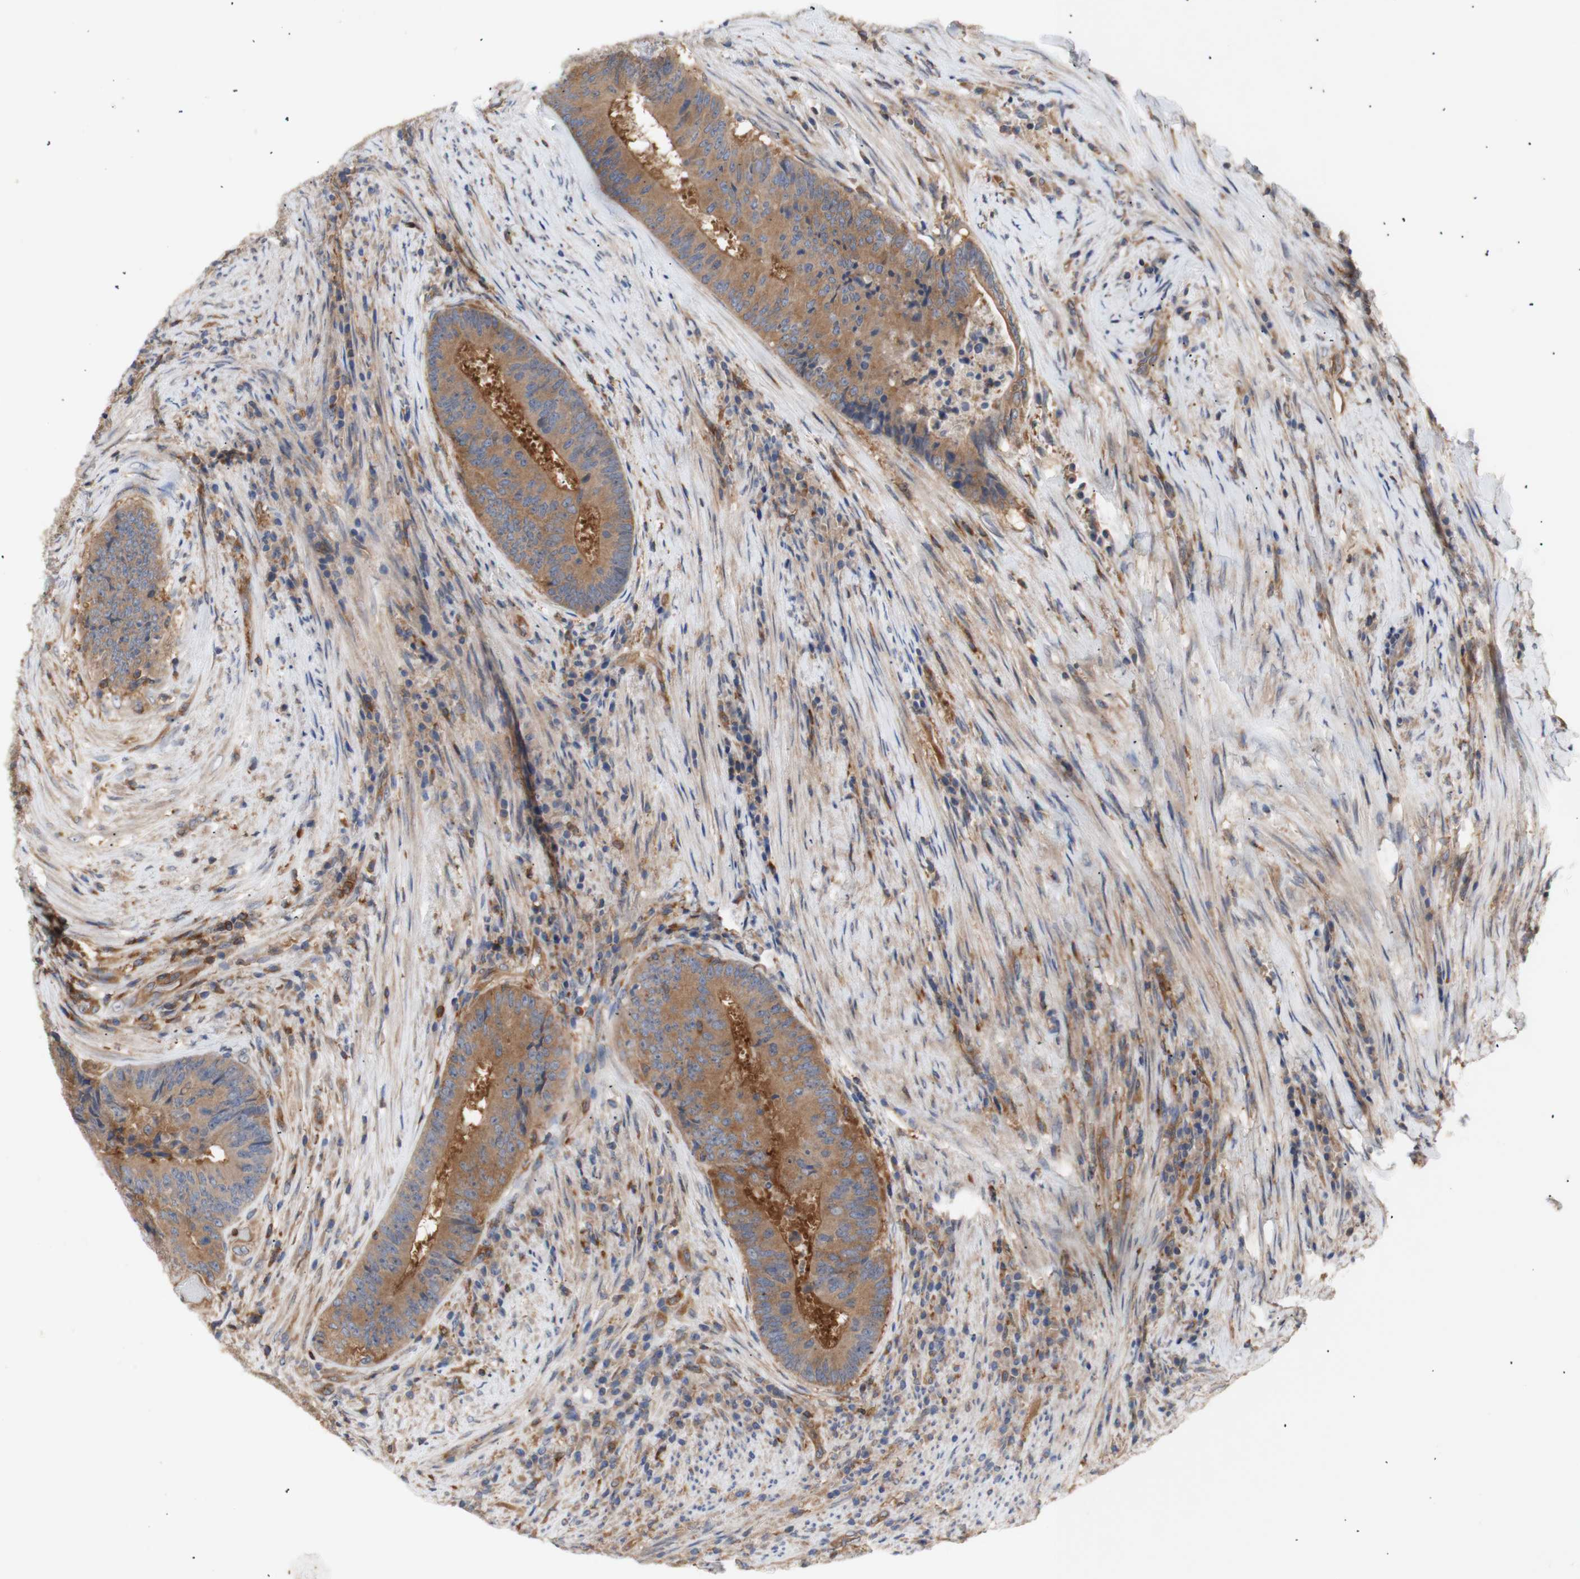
{"staining": {"intensity": "moderate", "quantity": ">75%", "location": "cytoplasmic/membranous"}, "tissue": "colorectal cancer", "cell_type": "Tumor cells", "image_type": "cancer", "snomed": [{"axis": "morphology", "description": "Adenocarcinoma, NOS"}, {"axis": "topography", "description": "Rectum"}], "caption": "Immunohistochemistry (IHC) histopathology image of colorectal adenocarcinoma stained for a protein (brown), which demonstrates medium levels of moderate cytoplasmic/membranous positivity in about >75% of tumor cells.", "gene": "IKBKG", "patient": {"sex": "male", "age": 72}}